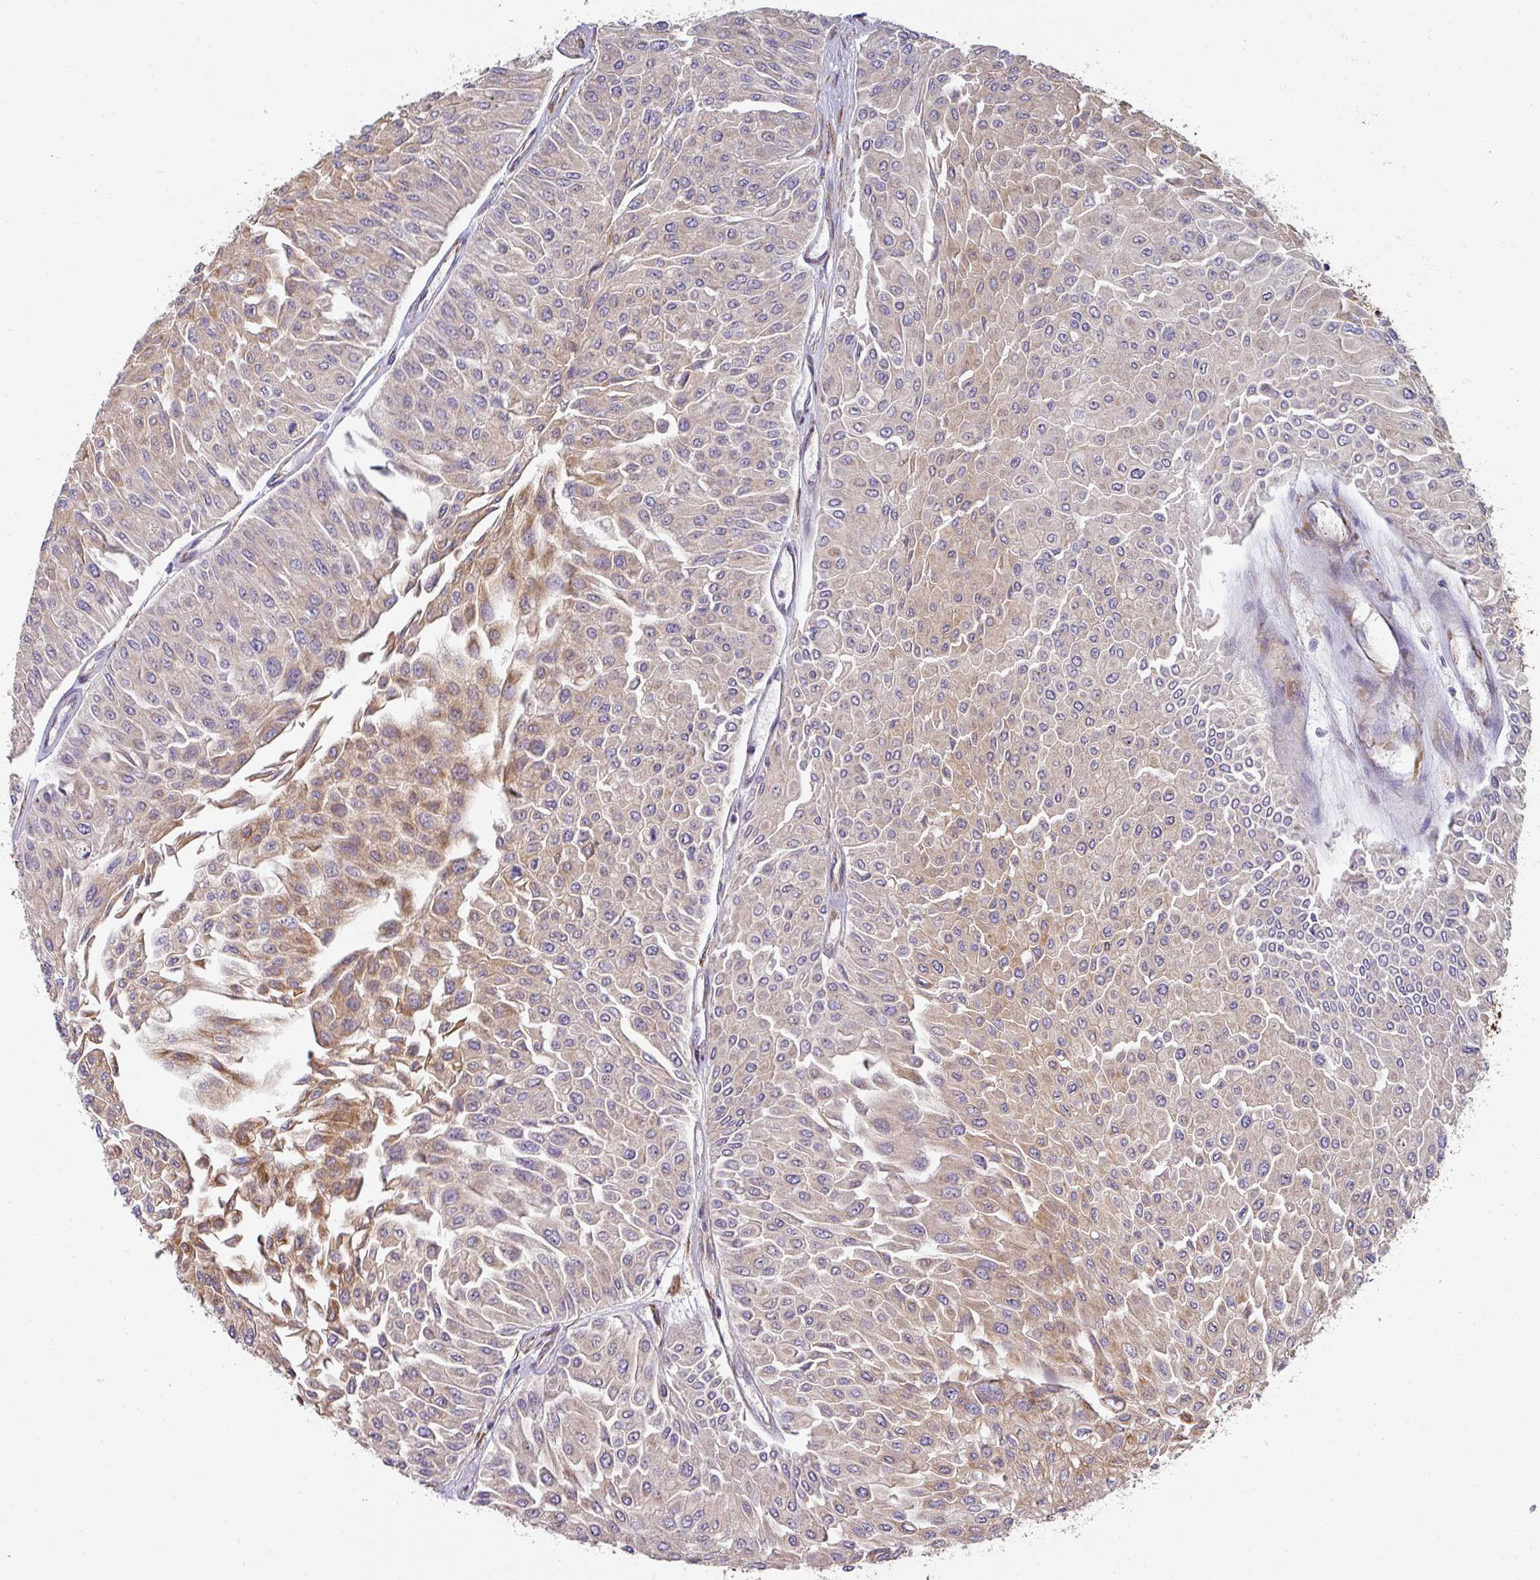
{"staining": {"intensity": "weak", "quantity": "25%-75%", "location": "cytoplasmic/membranous"}, "tissue": "urothelial cancer", "cell_type": "Tumor cells", "image_type": "cancer", "snomed": [{"axis": "morphology", "description": "Urothelial carcinoma, Low grade"}, {"axis": "topography", "description": "Urinary bladder"}], "caption": "Human urothelial cancer stained with a protein marker reveals weak staining in tumor cells.", "gene": "ZNF268", "patient": {"sex": "male", "age": 67}}